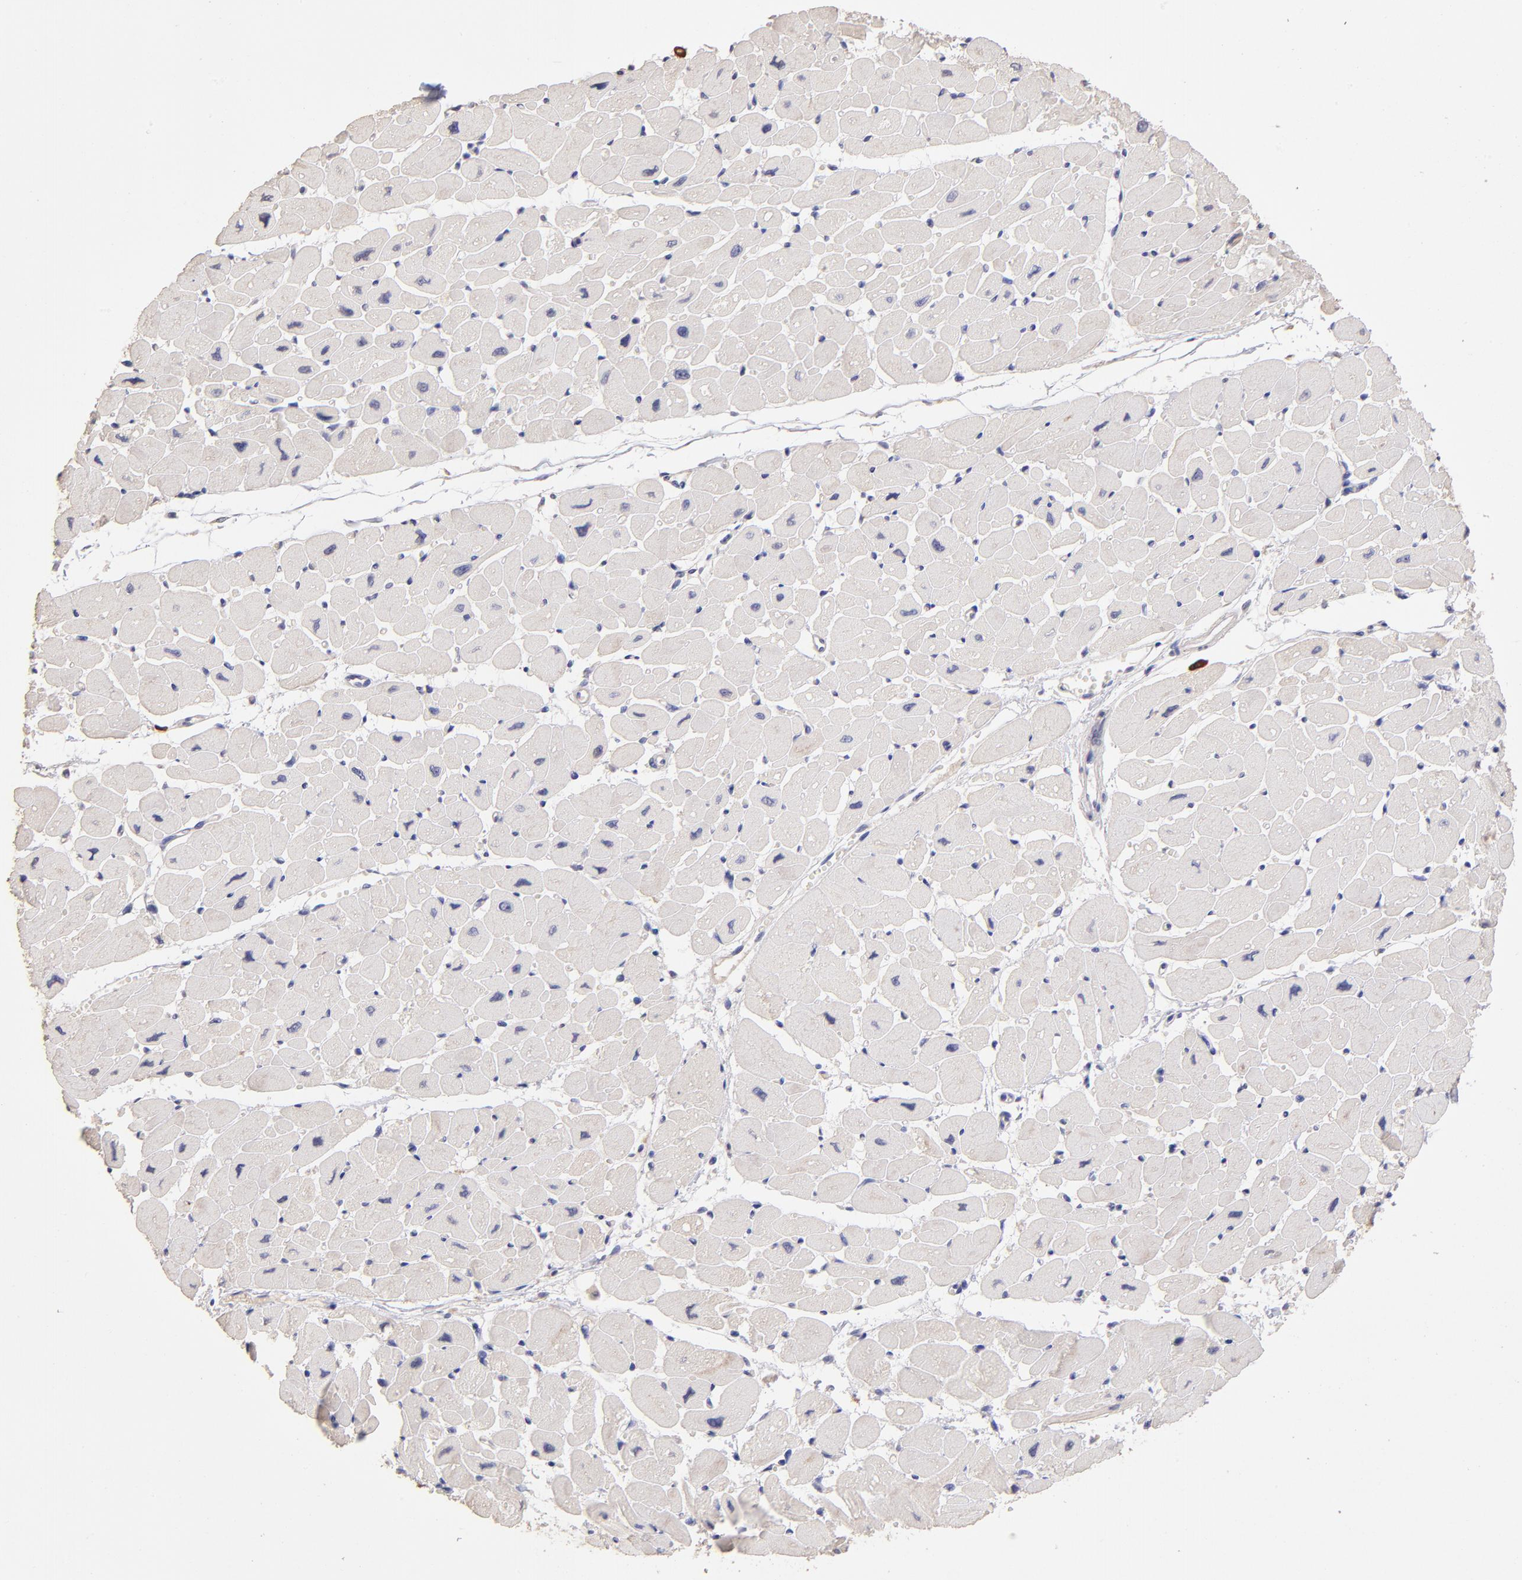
{"staining": {"intensity": "negative", "quantity": "none", "location": "none"}, "tissue": "heart muscle", "cell_type": "Cardiomyocytes", "image_type": "normal", "snomed": [{"axis": "morphology", "description": "Normal tissue, NOS"}, {"axis": "topography", "description": "Heart"}], "caption": "Image shows no significant protein staining in cardiomyocytes of normal heart muscle. (DAB IHC visualized using brightfield microscopy, high magnification).", "gene": "RNASEL", "patient": {"sex": "female", "age": 54}}